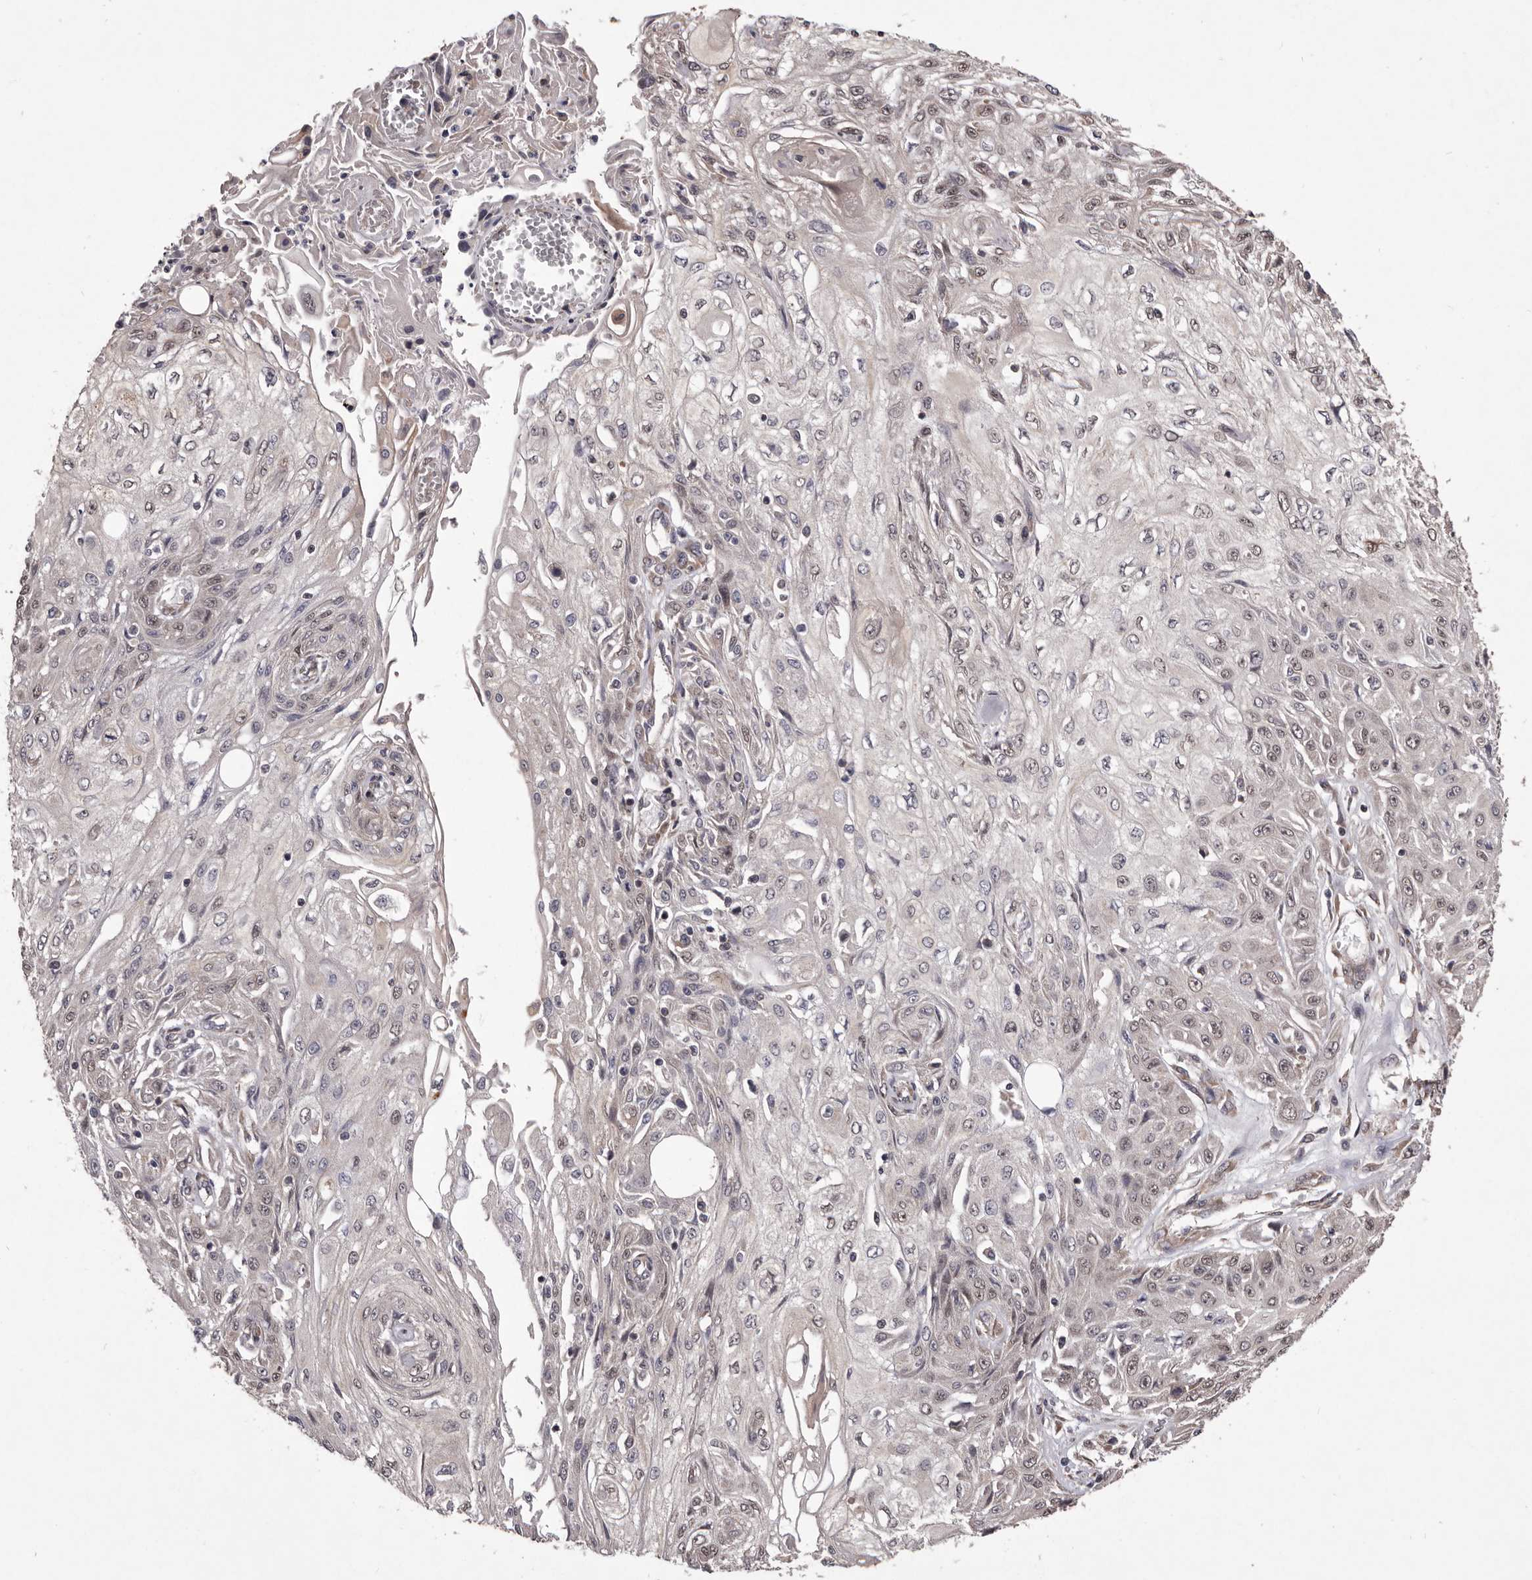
{"staining": {"intensity": "negative", "quantity": "none", "location": "none"}, "tissue": "skin cancer", "cell_type": "Tumor cells", "image_type": "cancer", "snomed": [{"axis": "morphology", "description": "Squamous cell carcinoma, NOS"}, {"axis": "morphology", "description": "Squamous cell carcinoma, metastatic, NOS"}, {"axis": "topography", "description": "Skin"}, {"axis": "topography", "description": "Lymph node"}], "caption": "Skin cancer (metastatic squamous cell carcinoma) stained for a protein using IHC exhibits no staining tumor cells.", "gene": "CELF3", "patient": {"sex": "male", "age": 75}}